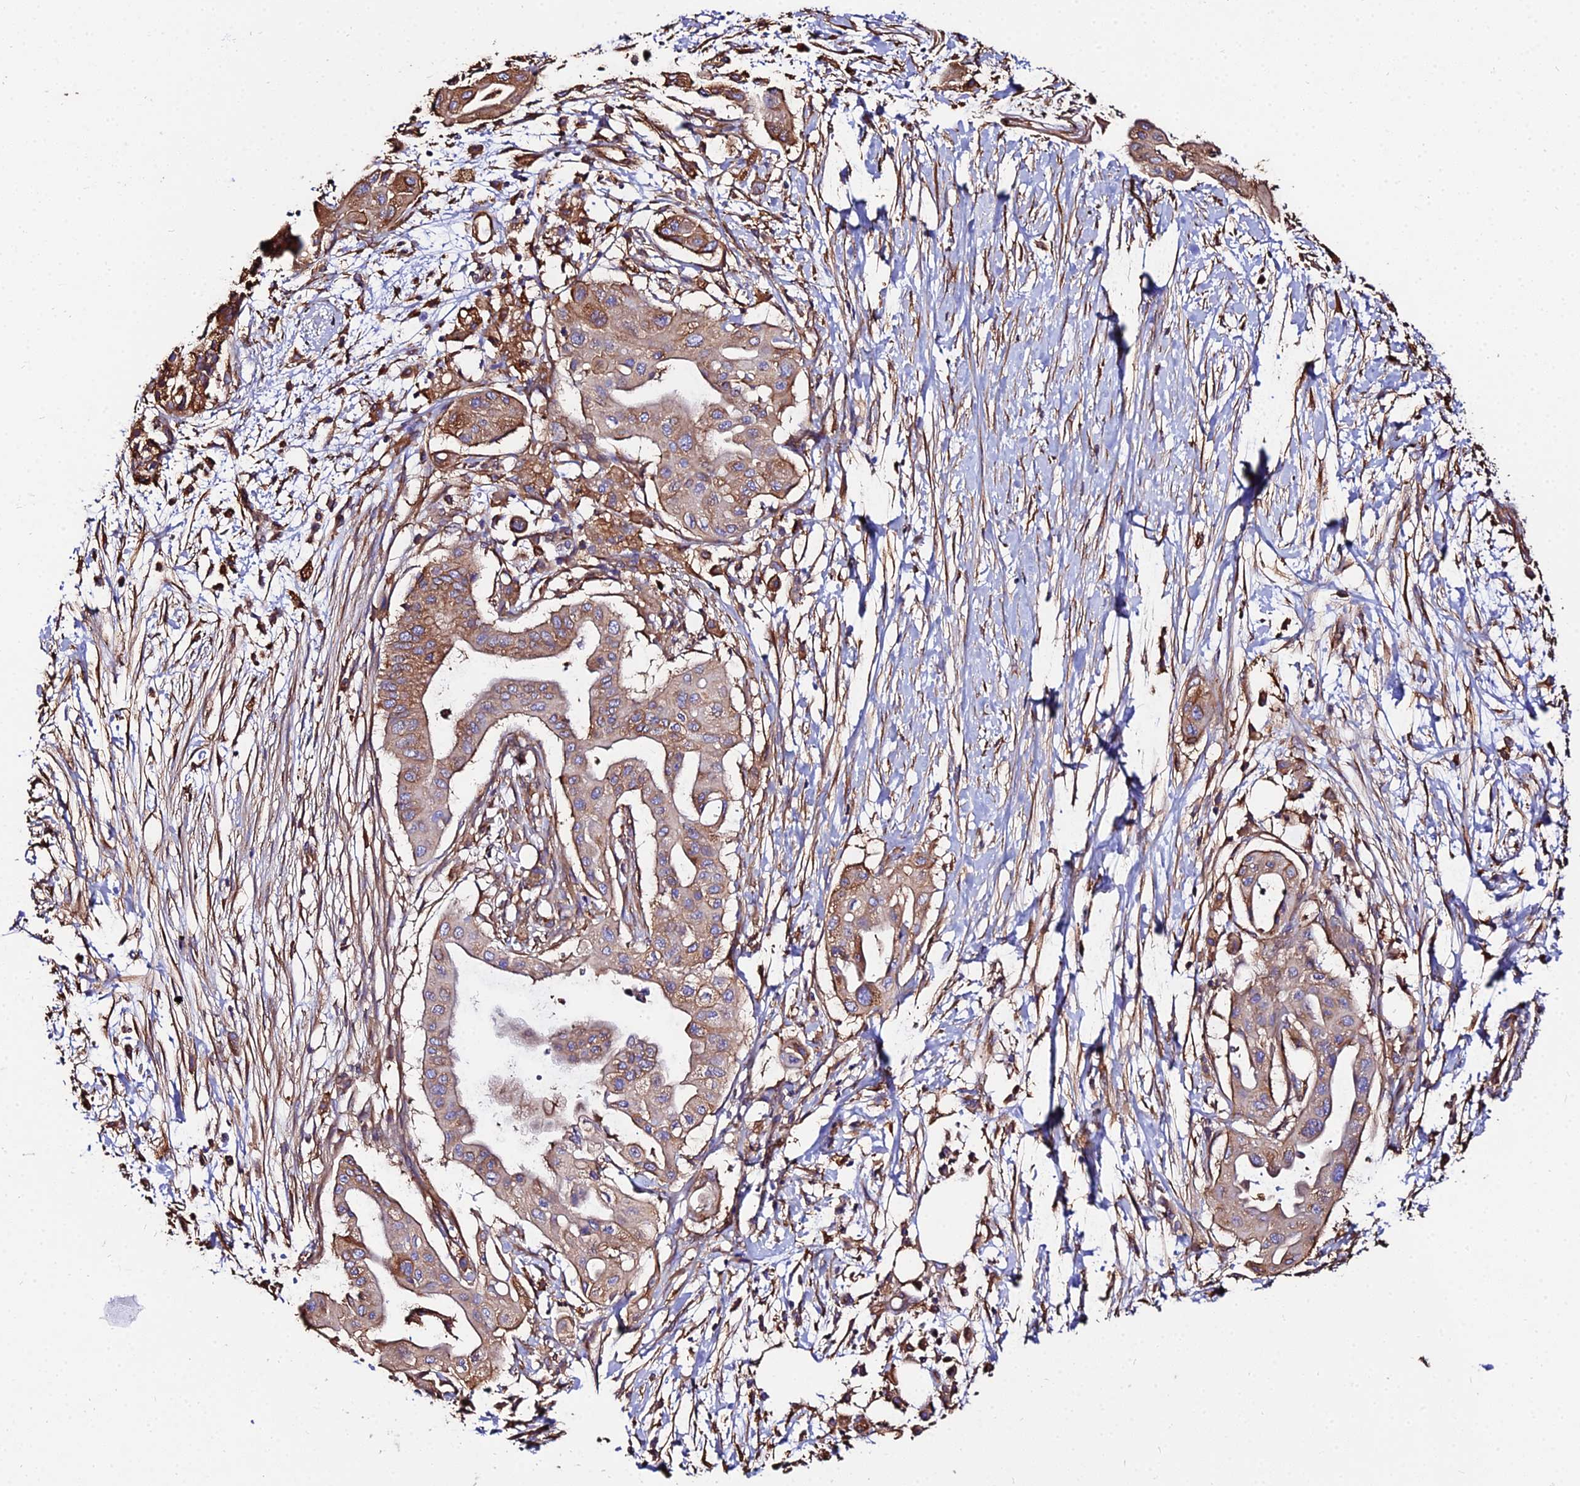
{"staining": {"intensity": "moderate", "quantity": ">75%", "location": "cytoplasmic/membranous"}, "tissue": "pancreatic cancer", "cell_type": "Tumor cells", "image_type": "cancer", "snomed": [{"axis": "morphology", "description": "Adenocarcinoma, NOS"}, {"axis": "topography", "description": "Pancreas"}], "caption": "Pancreatic cancer stained with a protein marker shows moderate staining in tumor cells.", "gene": "TUBA3D", "patient": {"sex": "male", "age": 68}}